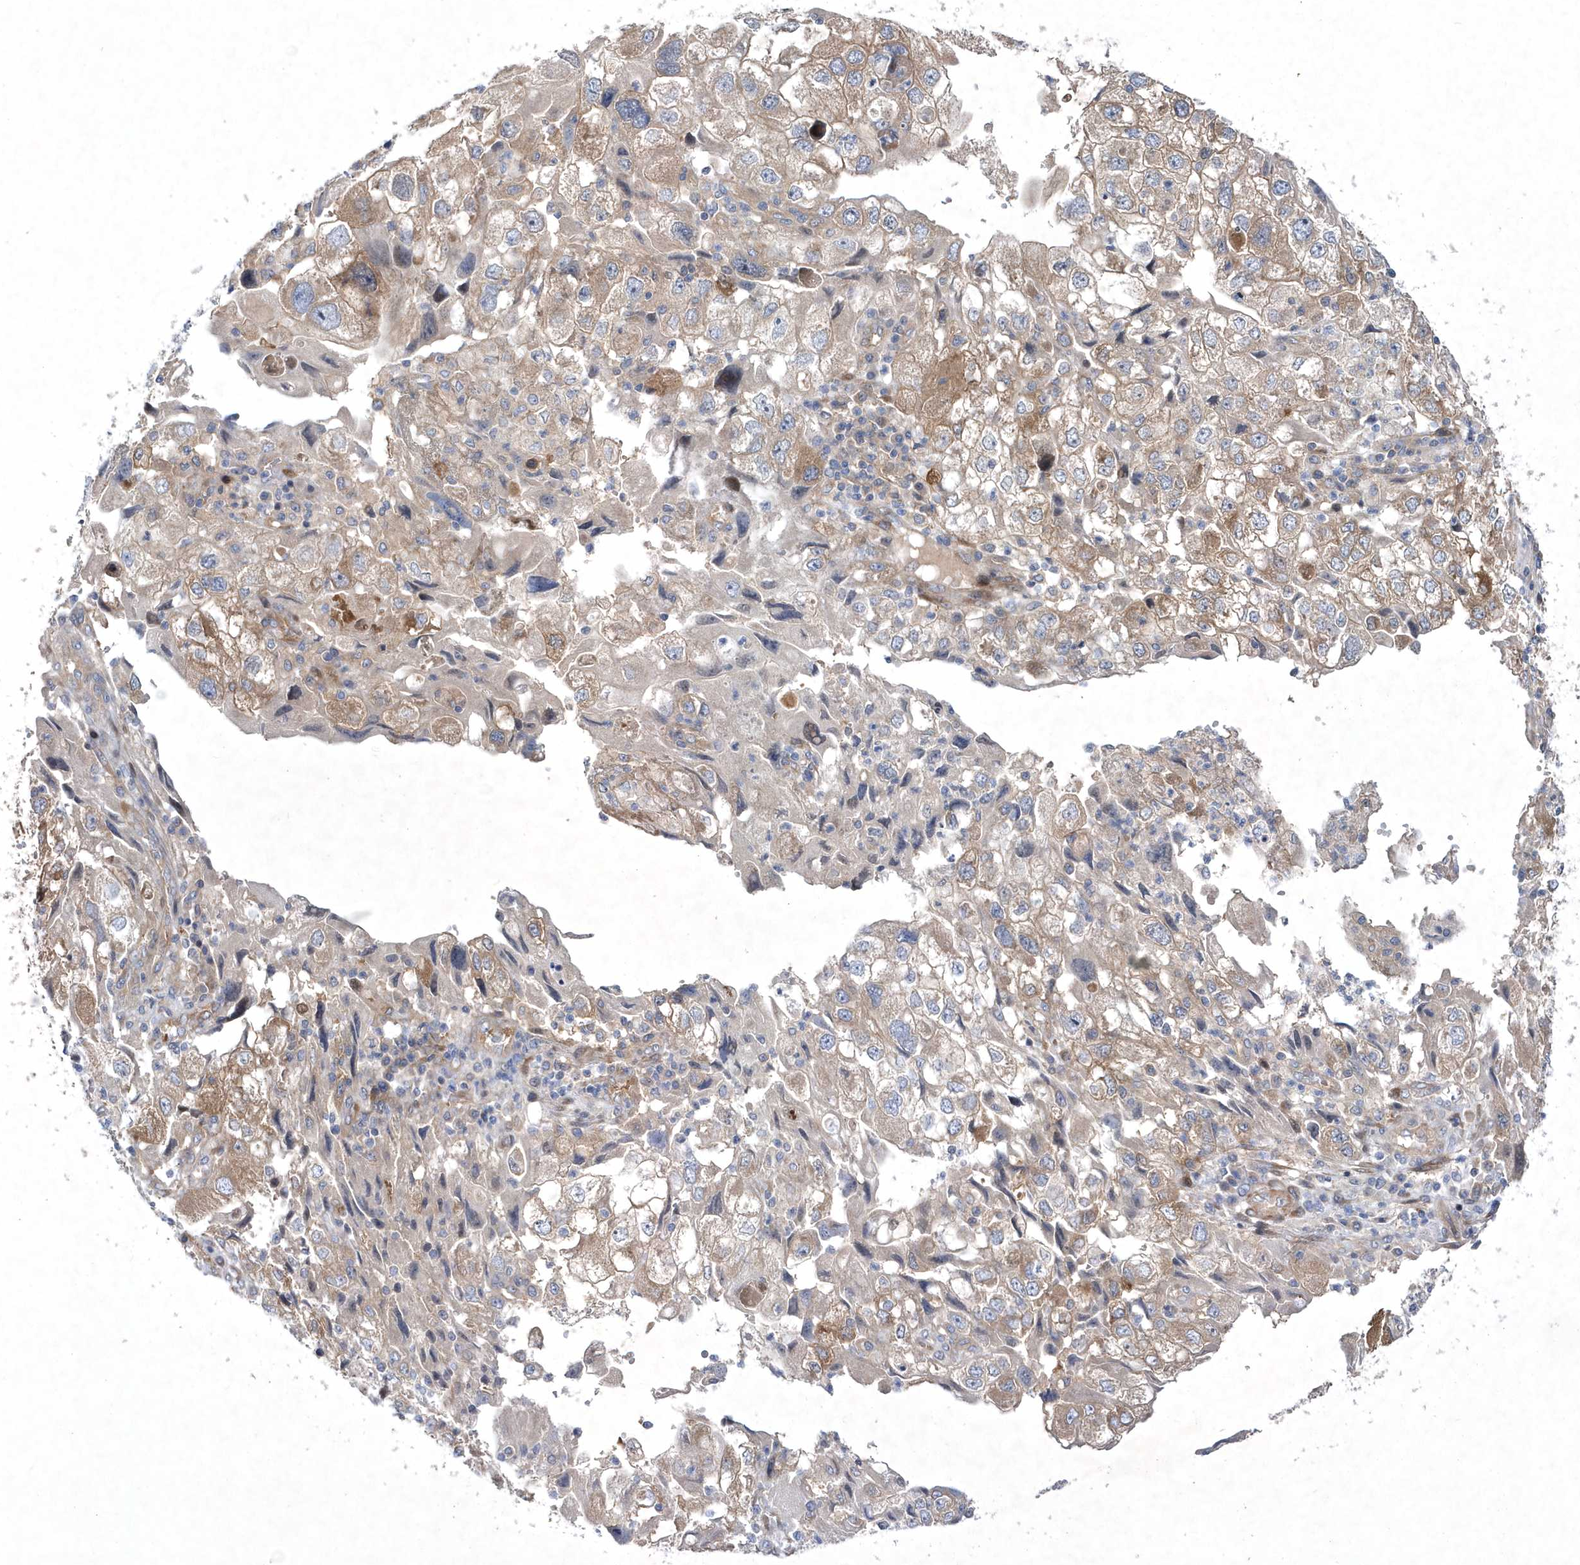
{"staining": {"intensity": "weak", "quantity": "25%-75%", "location": "cytoplasmic/membranous"}, "tissue": "endometrial cancer", "cell_type": "Tumor cells", "image_type": "cancer", "snomed": [{"axis": "morphology", "description": "Adenocarcinoma, NOS"}, {"axis": "topography", "description": "Endometrium"}], "caption": "Immunohistochemical staining of human adenocarcinoma (endometrial) reveals low levels of weak cytoplasmic/membranous protein staining in approximately 25%-75% of tumor cells.", "gene": "DSPP", "patient": {"sex": "female", "age": 49}}